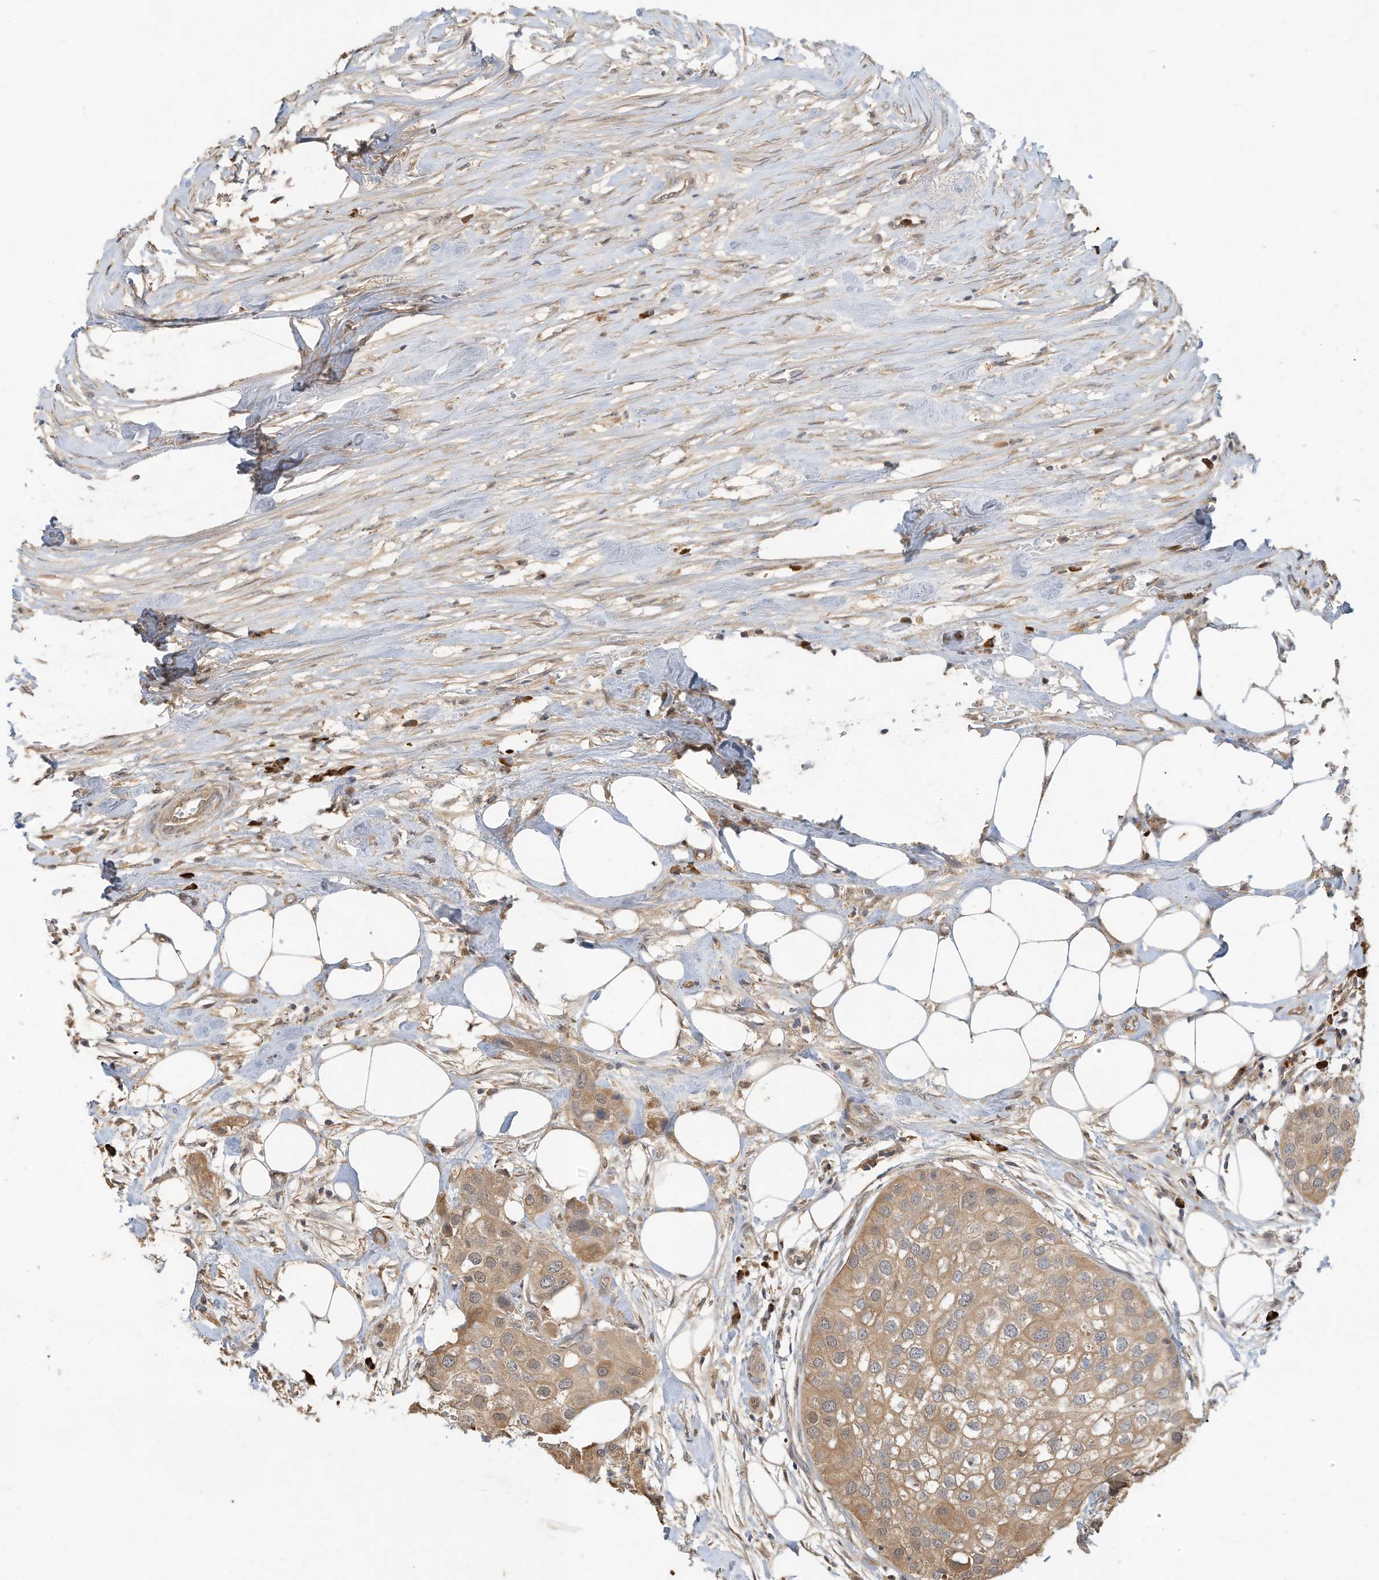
{"staining": {"intensity": "moderate", "quantity": ">75%", "location": "cytoplasmic/membranous"}, "tissue": "urothelial cancer", "cell_type": "Tumor cells", "image_type": "cancer", "snomed": [{"axis": "morphology", "description": "Urothelial carcinoma, High grade"}, {"axis": "topography", "description": "Urinary bladder"}], "caption": "Immunohistochemical staining of human urothelial carcinoma (high-grade) displays medium levels of moderate cytoplasmic/membranous protein positivity in about >75% of tumor cells. (Brightfield microscopy of DAB IHC at high magnification).", "gene": "OFD1", "patient": {"sex": "male", "age": 64}}